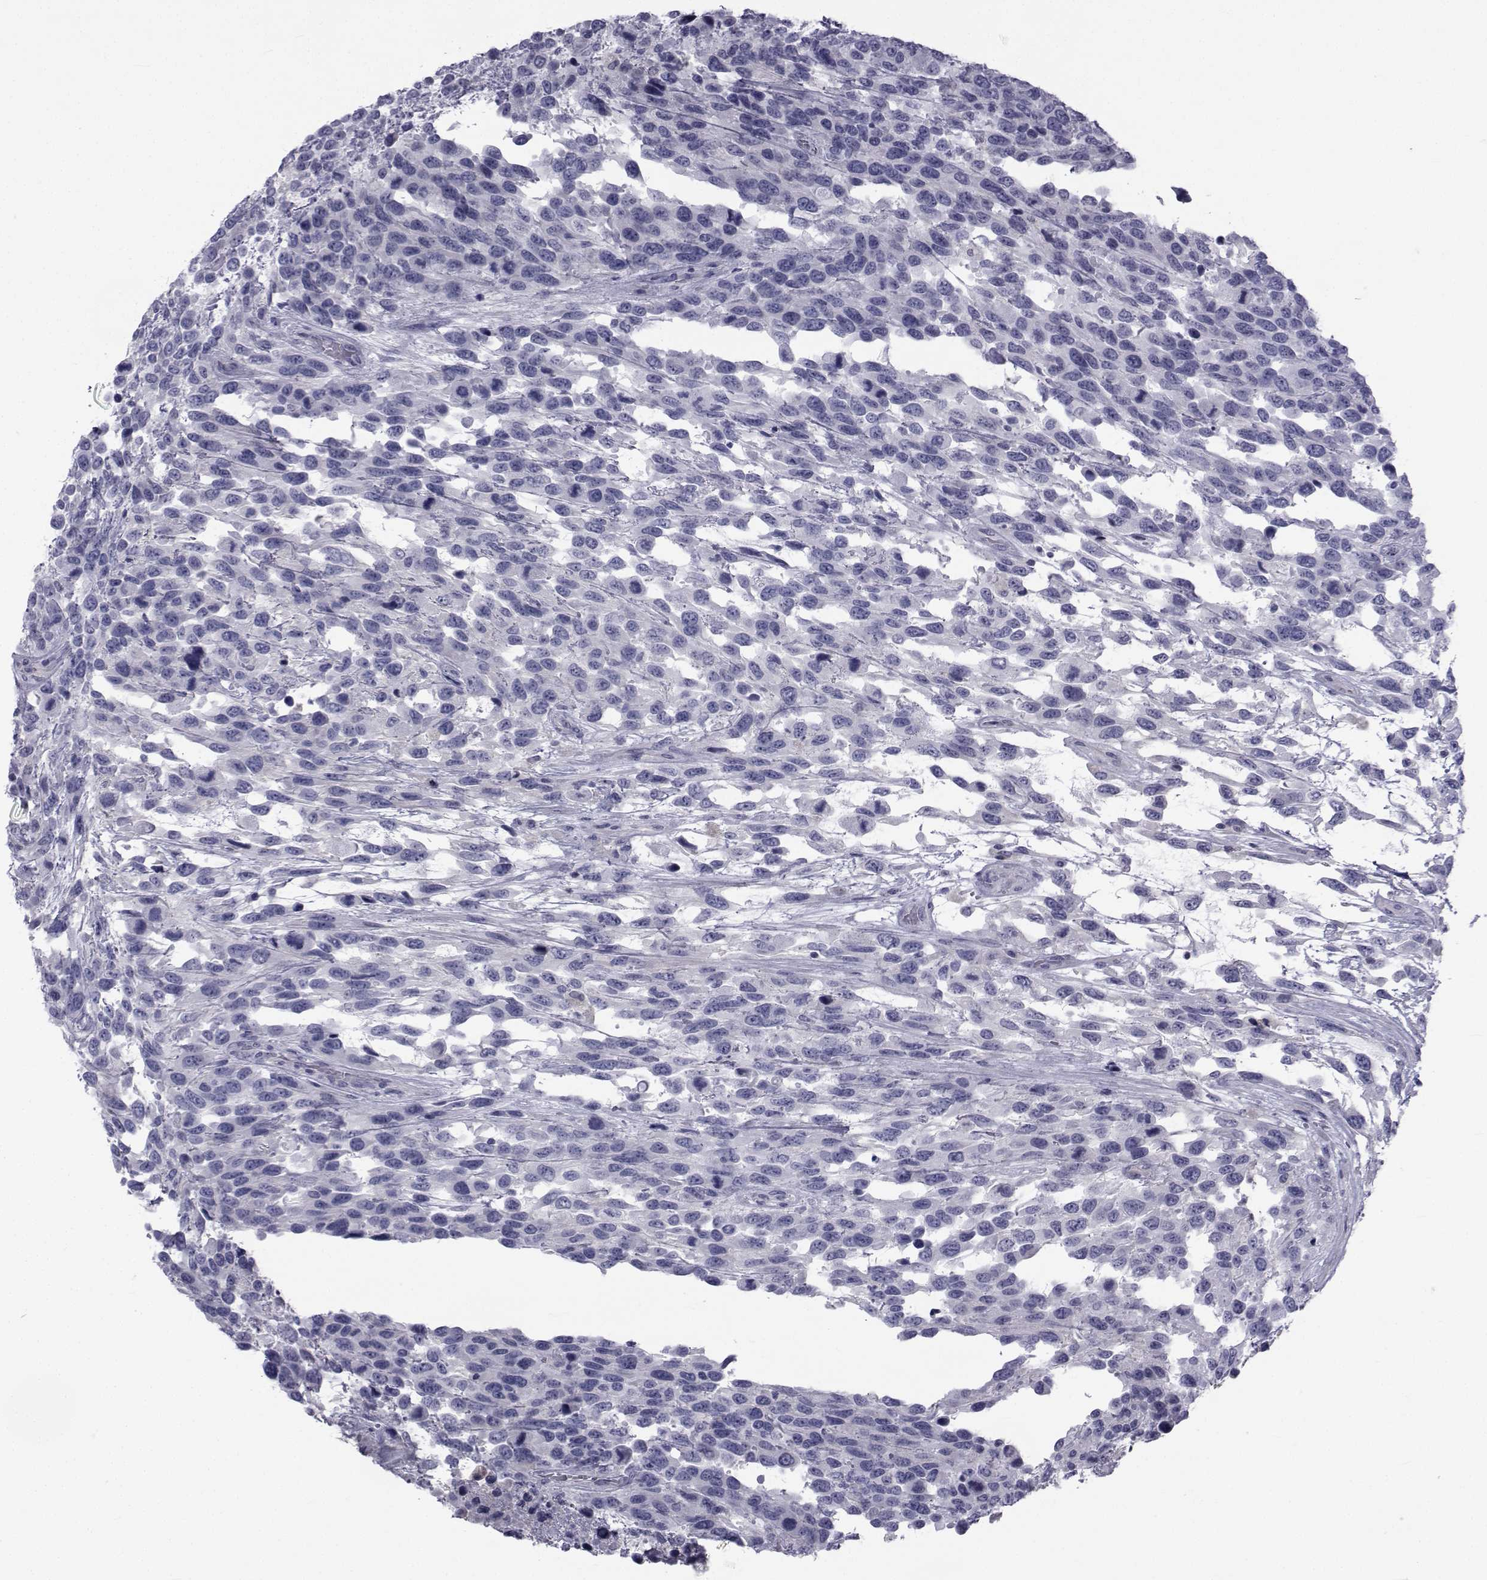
{"staining": {"intensity": "negative", "quantity": "none", "location": "none"}, "tissue": "urothelial cancer", "cell_type": "Tumor cells", "image_type": "cancer", "snomed": [{"axis": "morphology", "description": "Urothelial carcinoma, High grade"}, {"axis": "topography", "description": "Urinary bladder"}], "caption": "Tumor cells are negative for protein expression in human high-grade urothelial carcinoma.", "gene": "FDXR", "patient": {"sex": "female", "age": 70}}